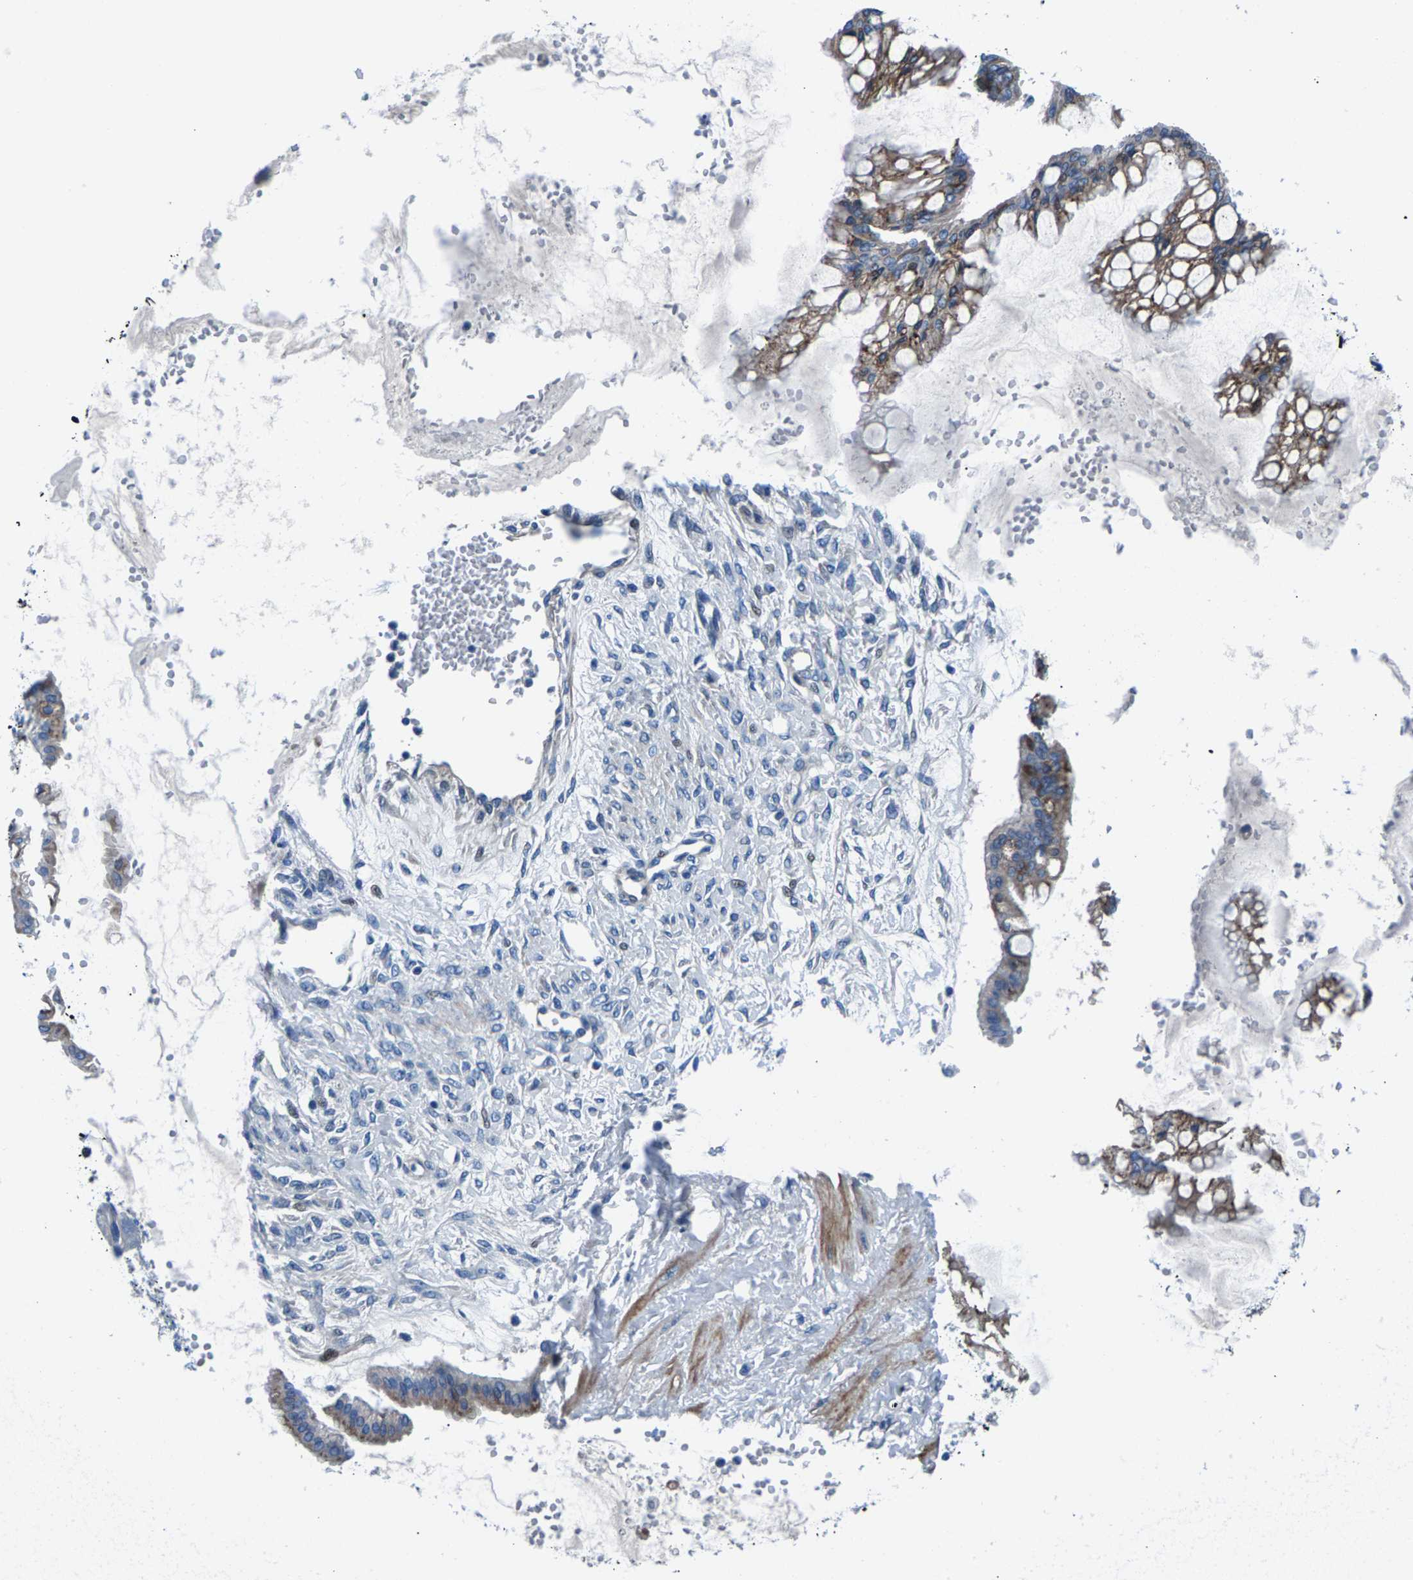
{"staining": {"intensity": "moderate", "quantity": "25%-75%", "location": "cytoplasmic/membranous"}, "tissue": "ovarian cancer", "cell_type": "Tumor cells", "image_type": "cancer", "snomed": [{"axis": "morphology", "description": "Cystadenocarcinoma, mucinous, NOS"}, {"axis": "topography", "description": "Ovary"}], "caption": "This photomicrograph exhibits ovarian cancer stained with immunohistochemistry (IHC) to label a protein in brown. The cytoplasmic/membranous of tumor cells show moderate positivity for the protein. Nuclei are counter-stained blue.", "gene": "CDRT4", "patient": {"sex": "female", "age": 73}}